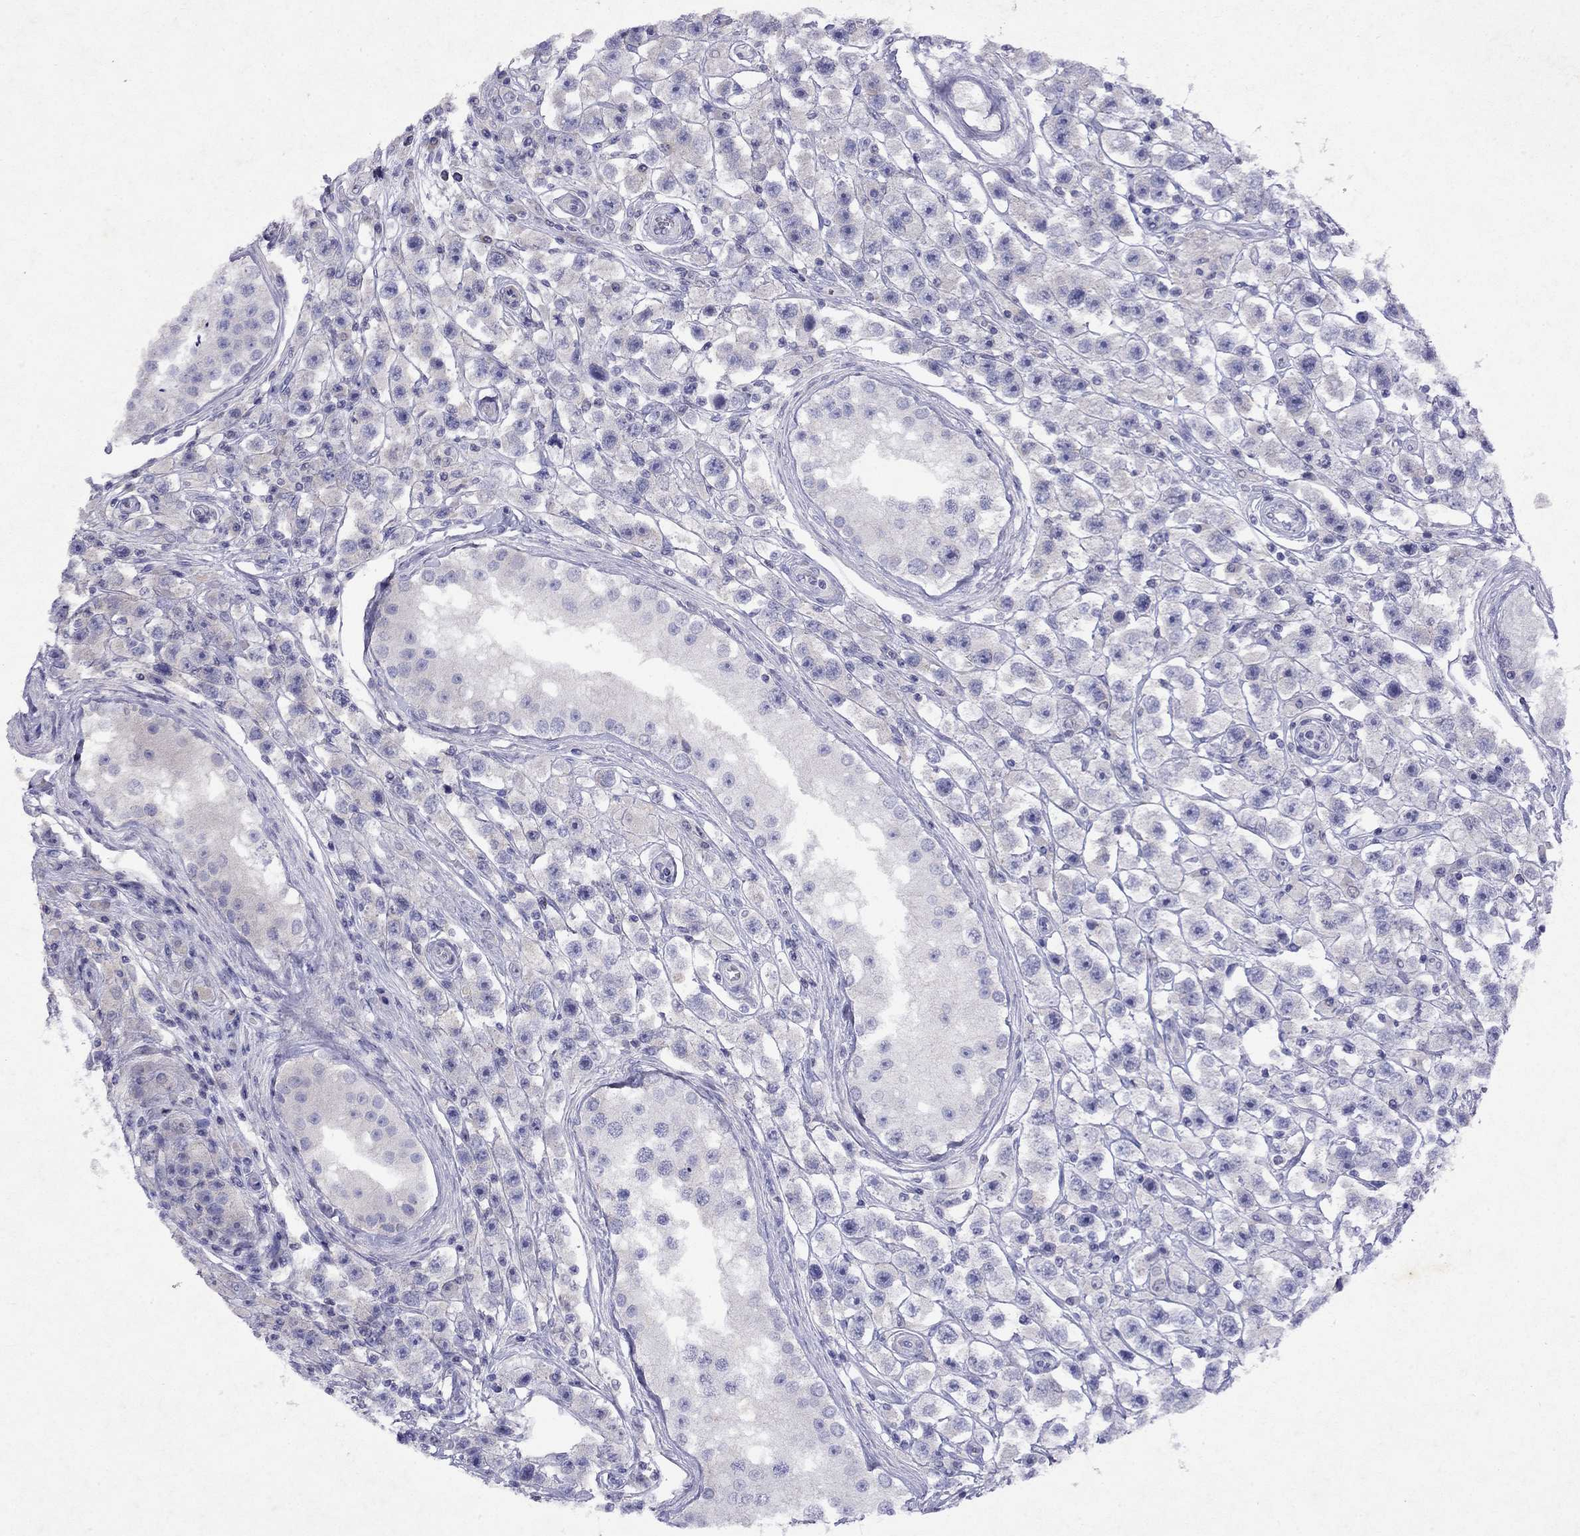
{"staining": {"intensity": "negative", "quantity": "none", "location": "none"}, "tissue": "testis cancer", "cell_type": "Tumor cells", "image_type": "cancer", "snomed": [{"axis": "morphology", "description": "Seminoma, NOS"}, {"axis": "topography", "description": "Testis"}], "caption": "Tumor cells show no significant protein positivity in seminoma (testis). The staining was performed using DAB to visualize the protein expression in brown, while the nuclei were stained in blue with hematoxylin (Magnification: 20x).", "gene": "GNAT3", "patient": {"sex": "male", "age": 45}}